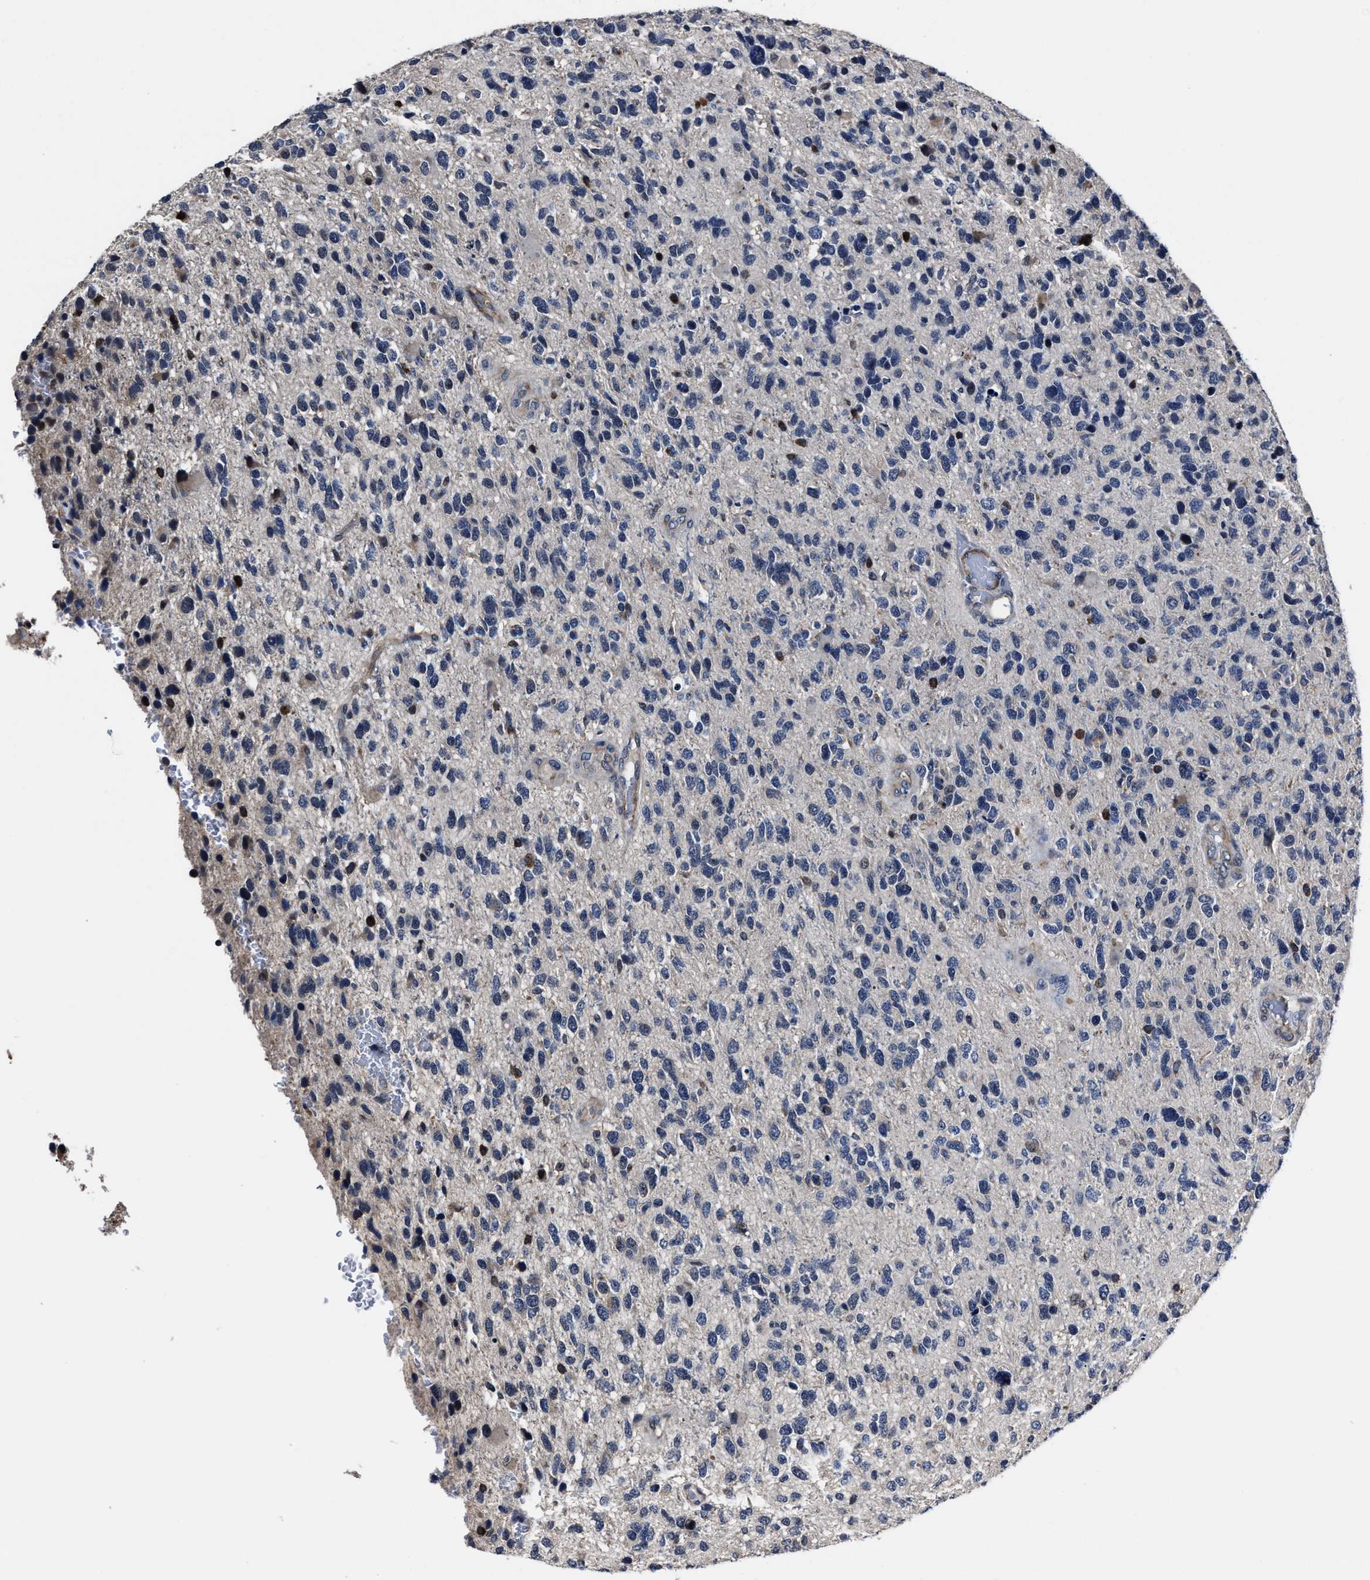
{"staining": {"intensity": "negative", "quantity": "none", "location": "none"}, "tissue": "glioma", "cell_type": "Tumor cells", "image_type": "cancer", "snomed": [{"axis": "morphology", "description": "Glioma, malignant, High grade"}, {"axis": "topography", "description": "Brain"}], "caption": "Immunohistochemistry histopathology image of neoplastic tissue: malignant glioma (high-grade) stained with DAB shows no significant protein expression in tumor cells. (DAB immunohistochemistry with hematoxylin counter stain).", "gene": "RSBN1L", "patient": {"sex": "female", "age": 58}}